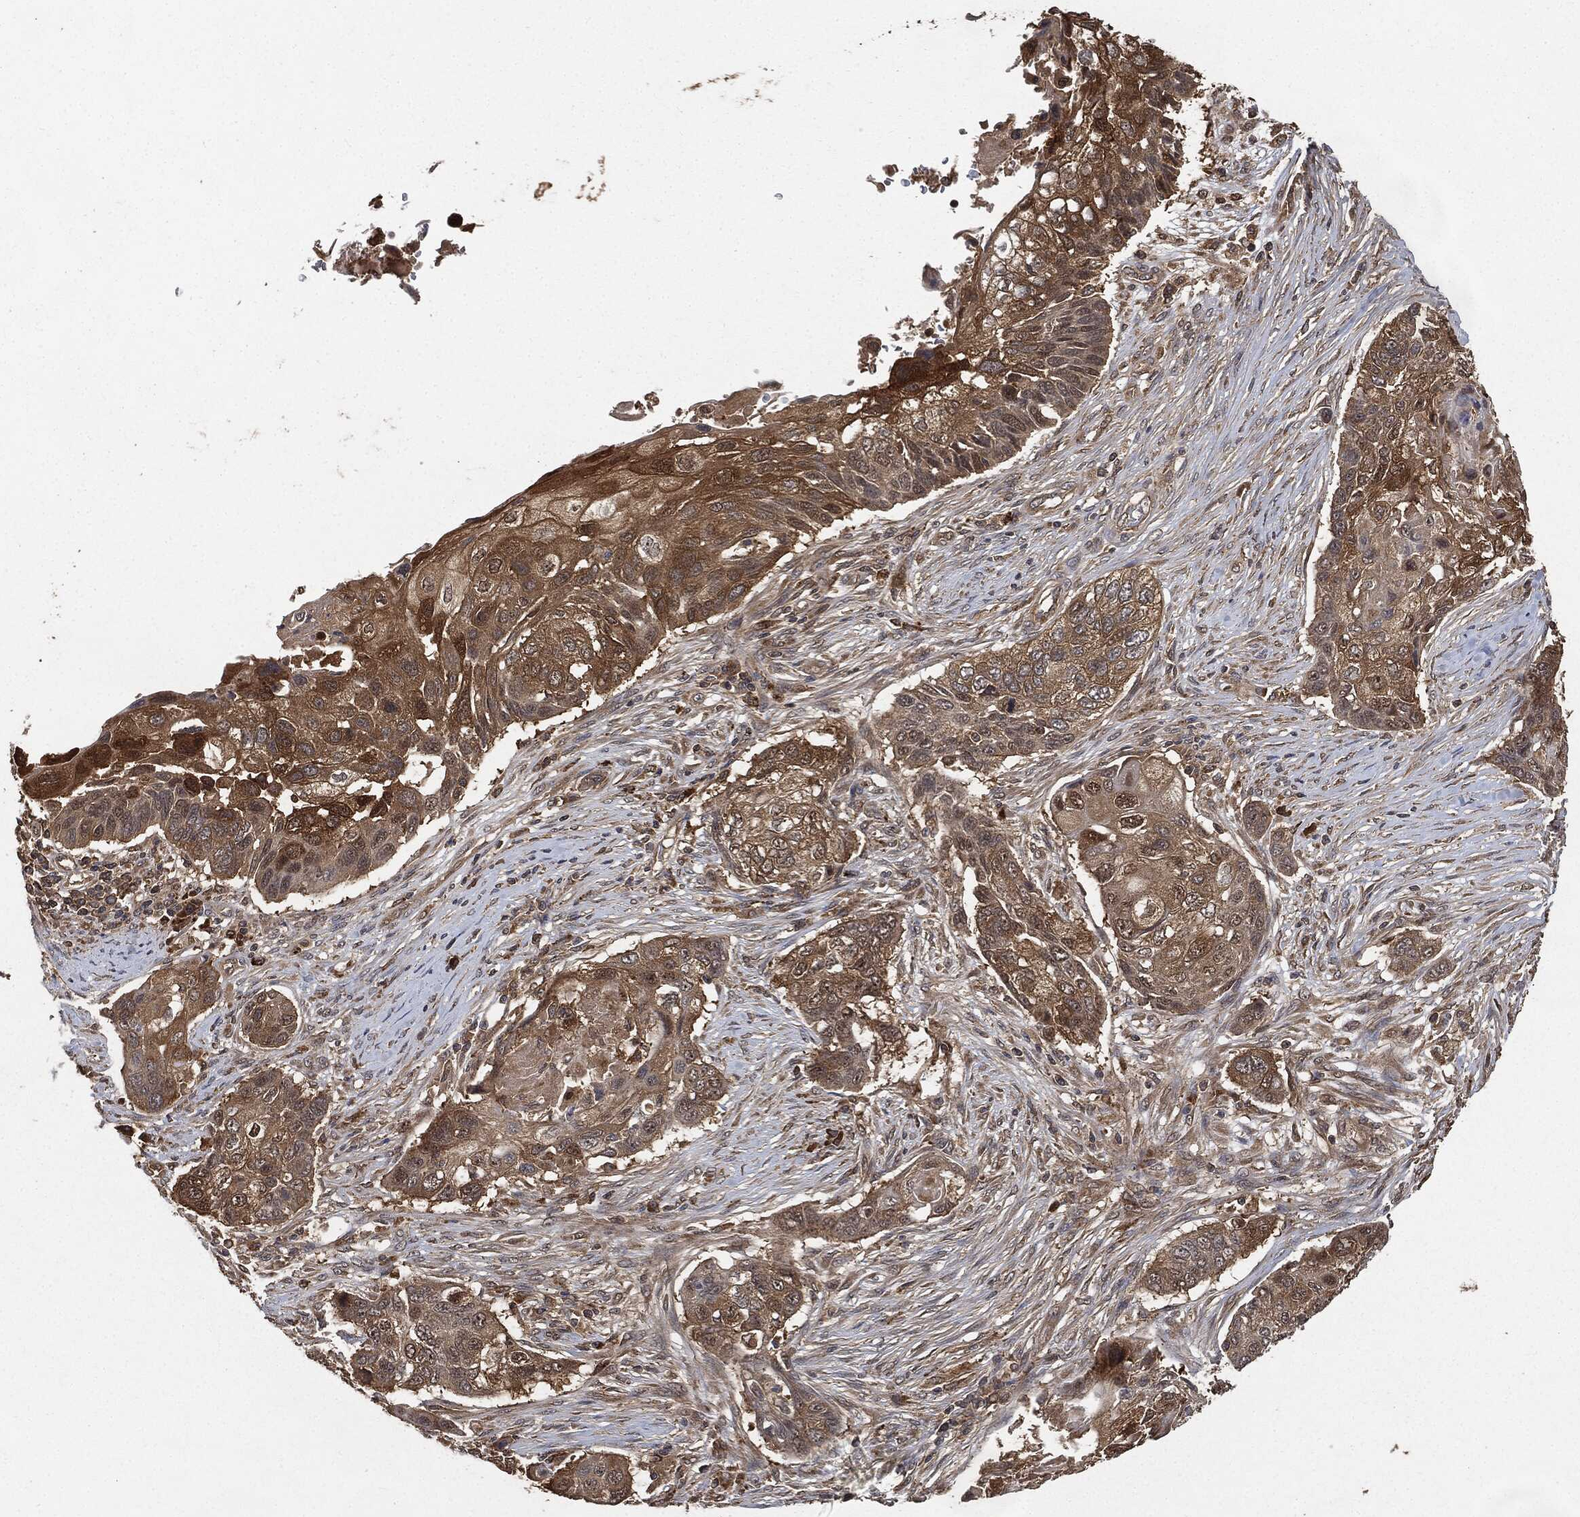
{"staining": {"intensity": "strong", "quantity": "25%-75%", "location": "cytoplasmic/membranous"}, "tissue": "lung cancer", "cell_type": "Tumor cells", "image_type": "cancer", "snomed": [{"axis": "morphology", "description": "Normal tissue, NOS"}, {"axis": "morphology", "description": "Squamous cell carcinoma, NOS"}, {"axis": "topography", "description": "Bronchus"}, {"axis": "topography", "description": "Lung"}], "caption": "Immunohistochemistry (IHC) photomicrograph of lung squamous cell carcinoma stained for a protein (brown), which demonstrates high levels of strong cytoplasmic/membranous expression in about 25%-75% of tumor cells.", "gene": "BRAF", "patient": {"sex": "male", "age": 69}}